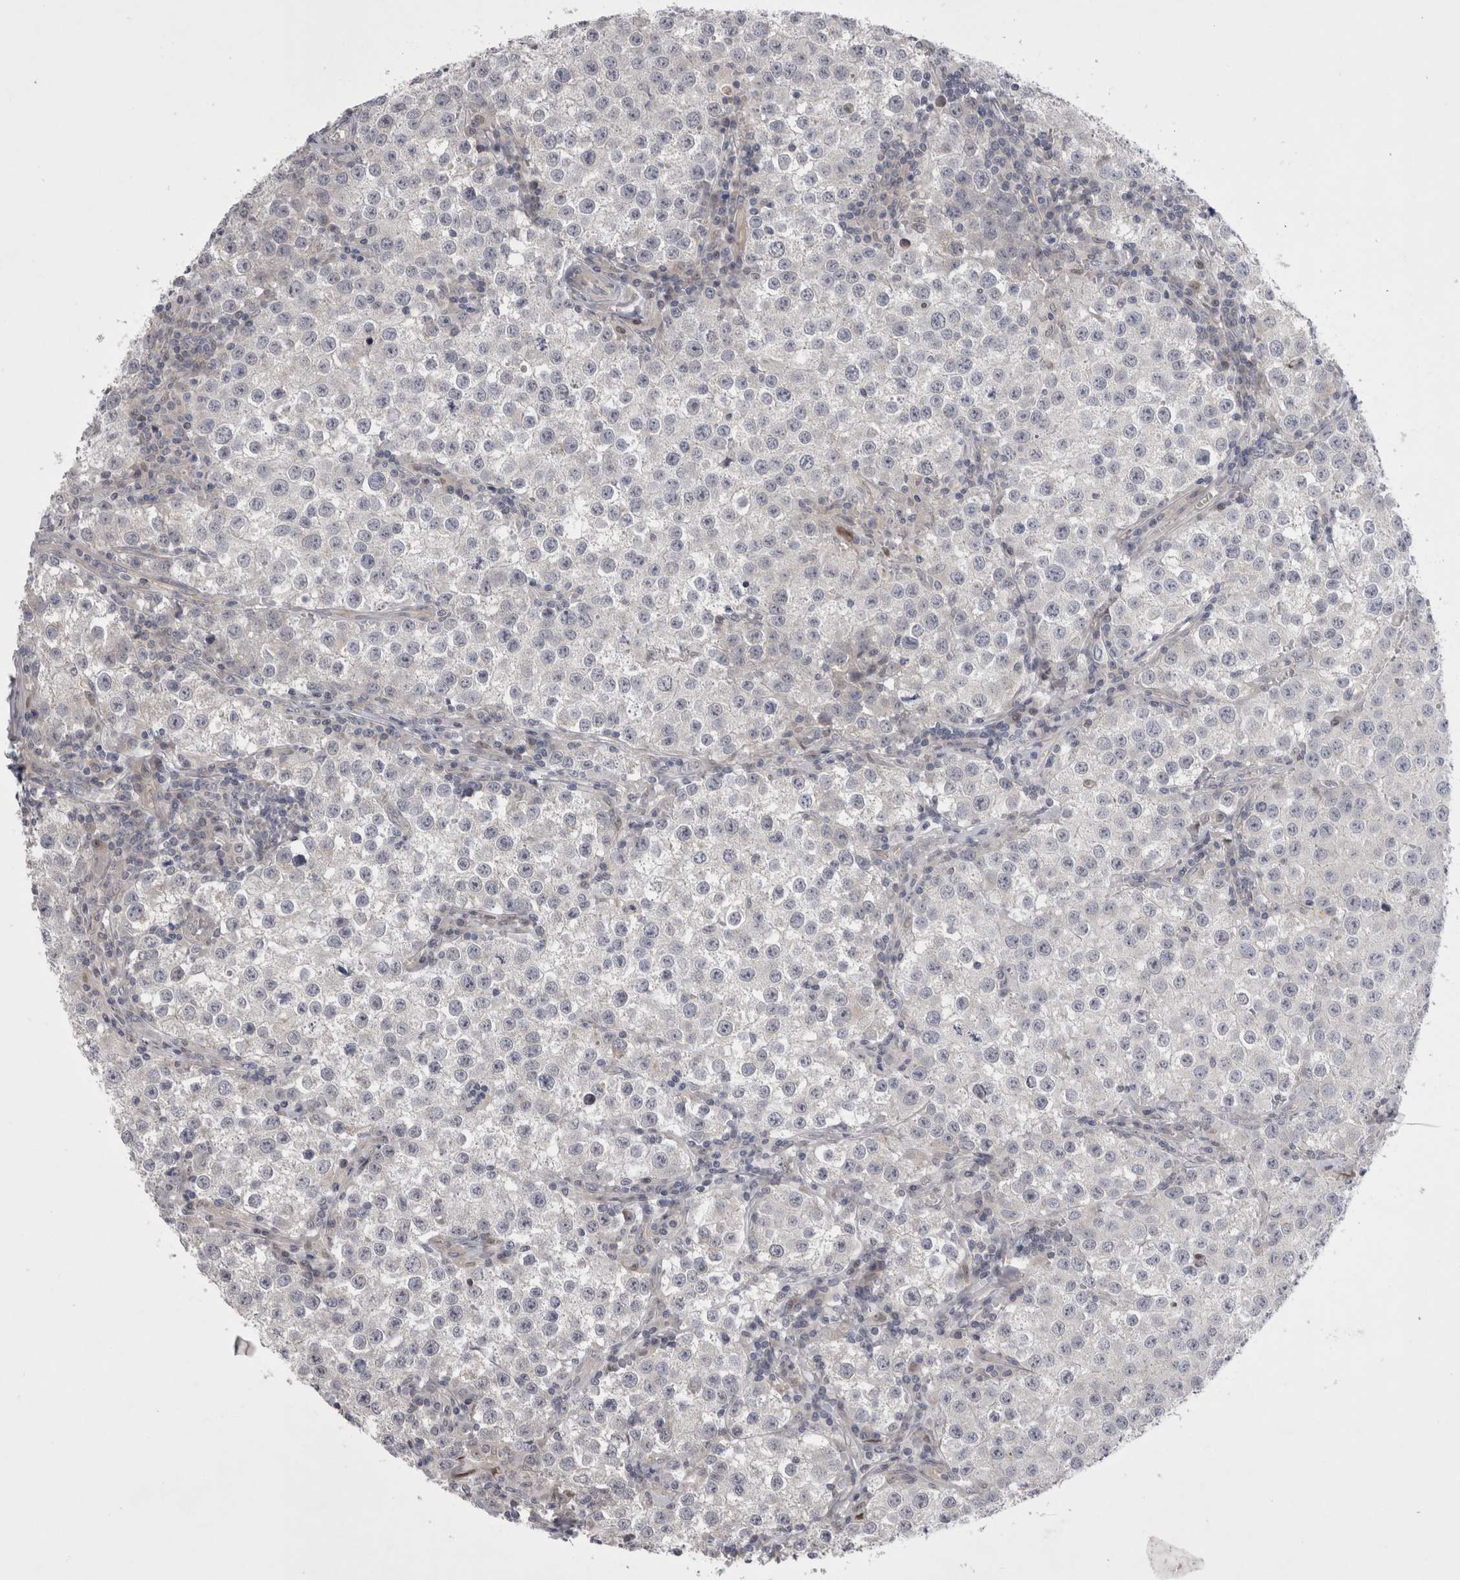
{"staining": {"intensity": "negative", "quantity": "none", "location": "none"}, "tissue": "testis cancer", "cell_type": "Tumor cells", "image_type": "cancer", "snomed": [{"axis": "morphology", "description": "Seminoma, NOS"}, {"axis": "morphology", "description": "Carcinoma, Embryonal, NOS"}, {"axis": "topography", "description": "Testis"}], "caption": "High magnification brightfield microscopy of testis cancer (embryonal carcinoma) stained with DAB (brown) and counterstained with hematoxylin (blue): tumor cells show no significant staining. (DAB IHC visualized using brightfield microscopy, high magnification).", "gene": "NENF", "patient": {"sex": "male", "age": 43}}